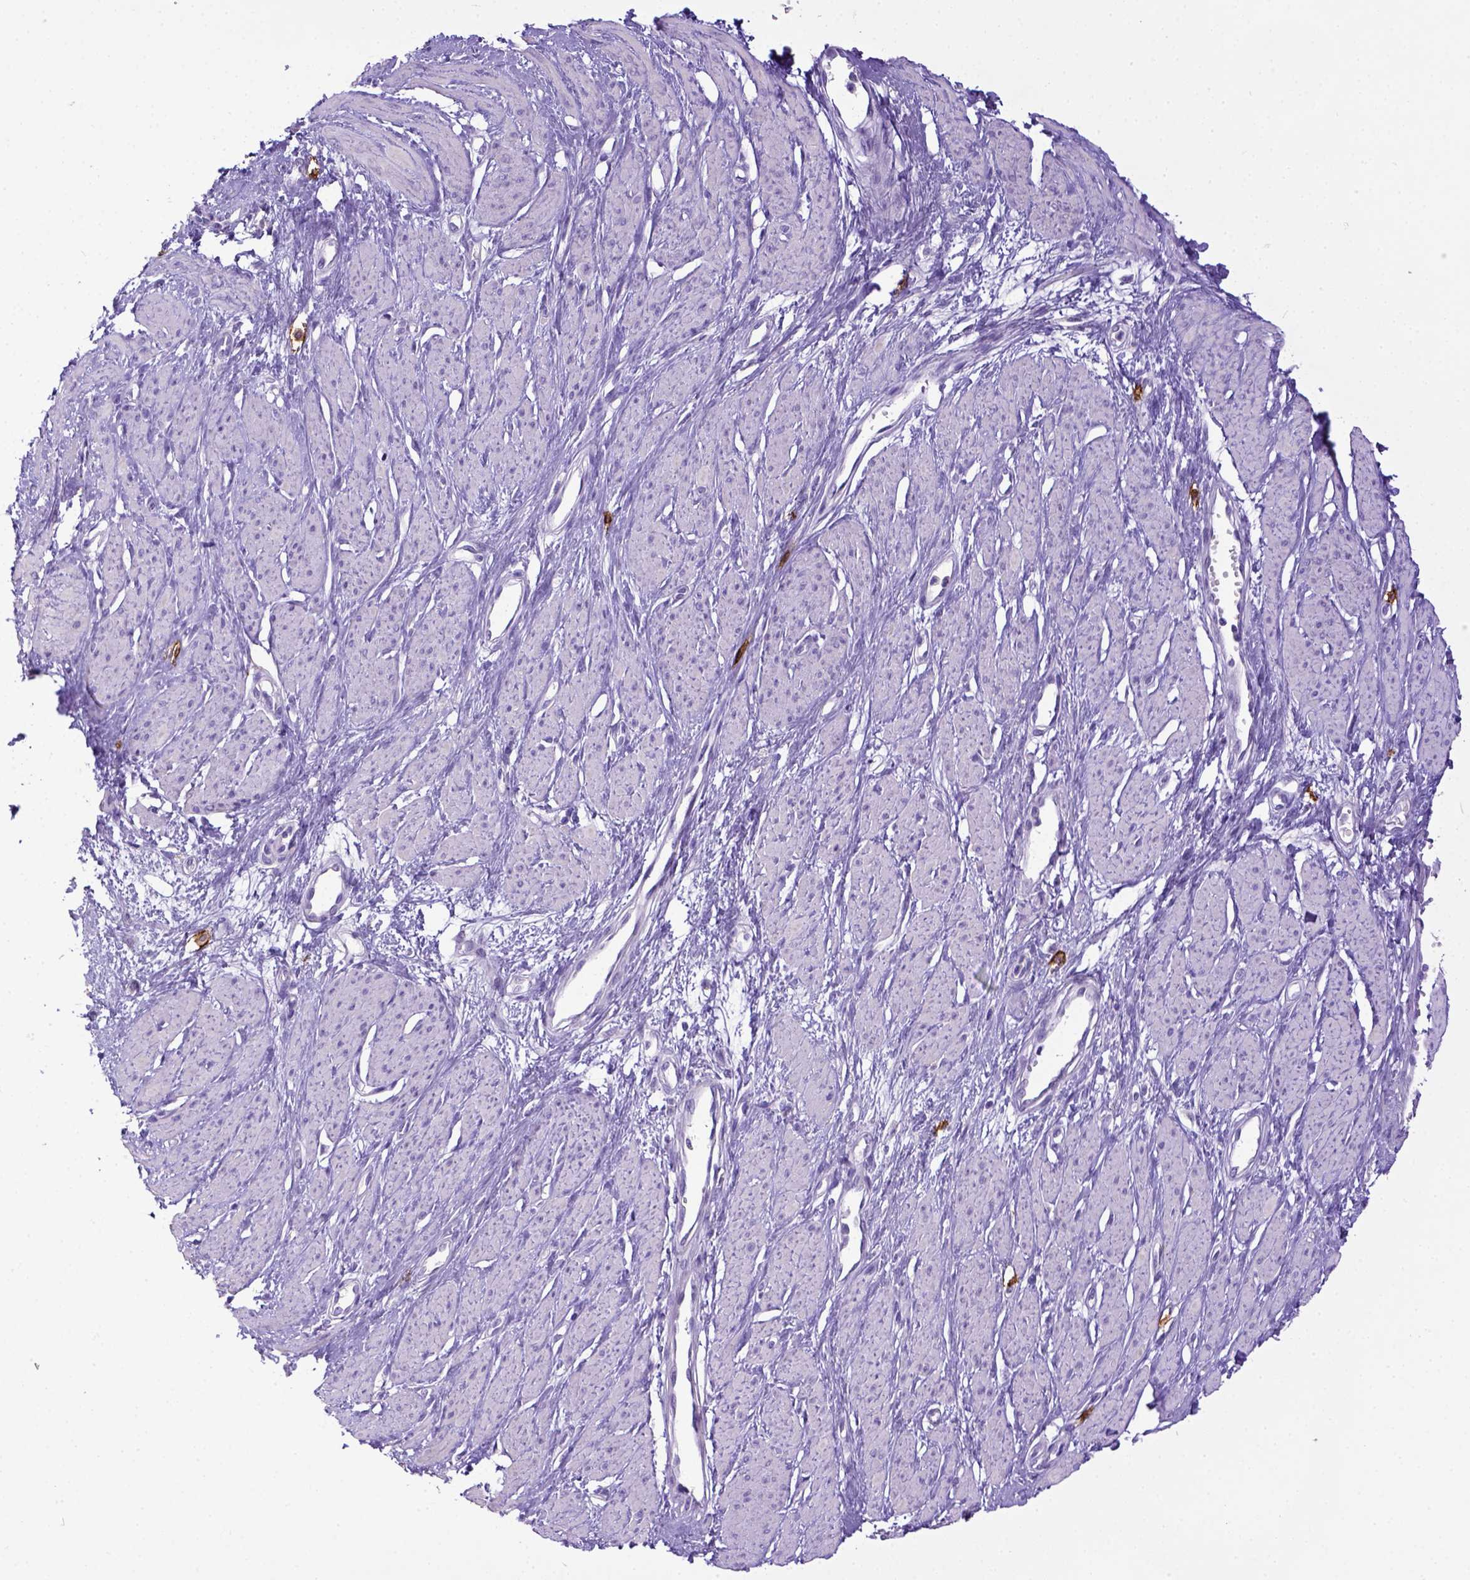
{"staining": {"intensity": "negative", "quantity": "none", "location": "none"}, "tissue": "smooth muscle", "cell_type": "Smooth muscle cells", "image_type": "normal", "snomed": [{"axis": "morphology", "description": "Normal tissue, NOS"}, {"axis": "topography", "description": "Smooth muscle"}, {"axis": "topography", "description": "Uterus"}], "caption": "A histopathology image of smooth muscle stained for a protein reveals no brown staining in smooth muscle cells.", "gene": "KIT", "patient": {"sex": "female", "age": 39}}